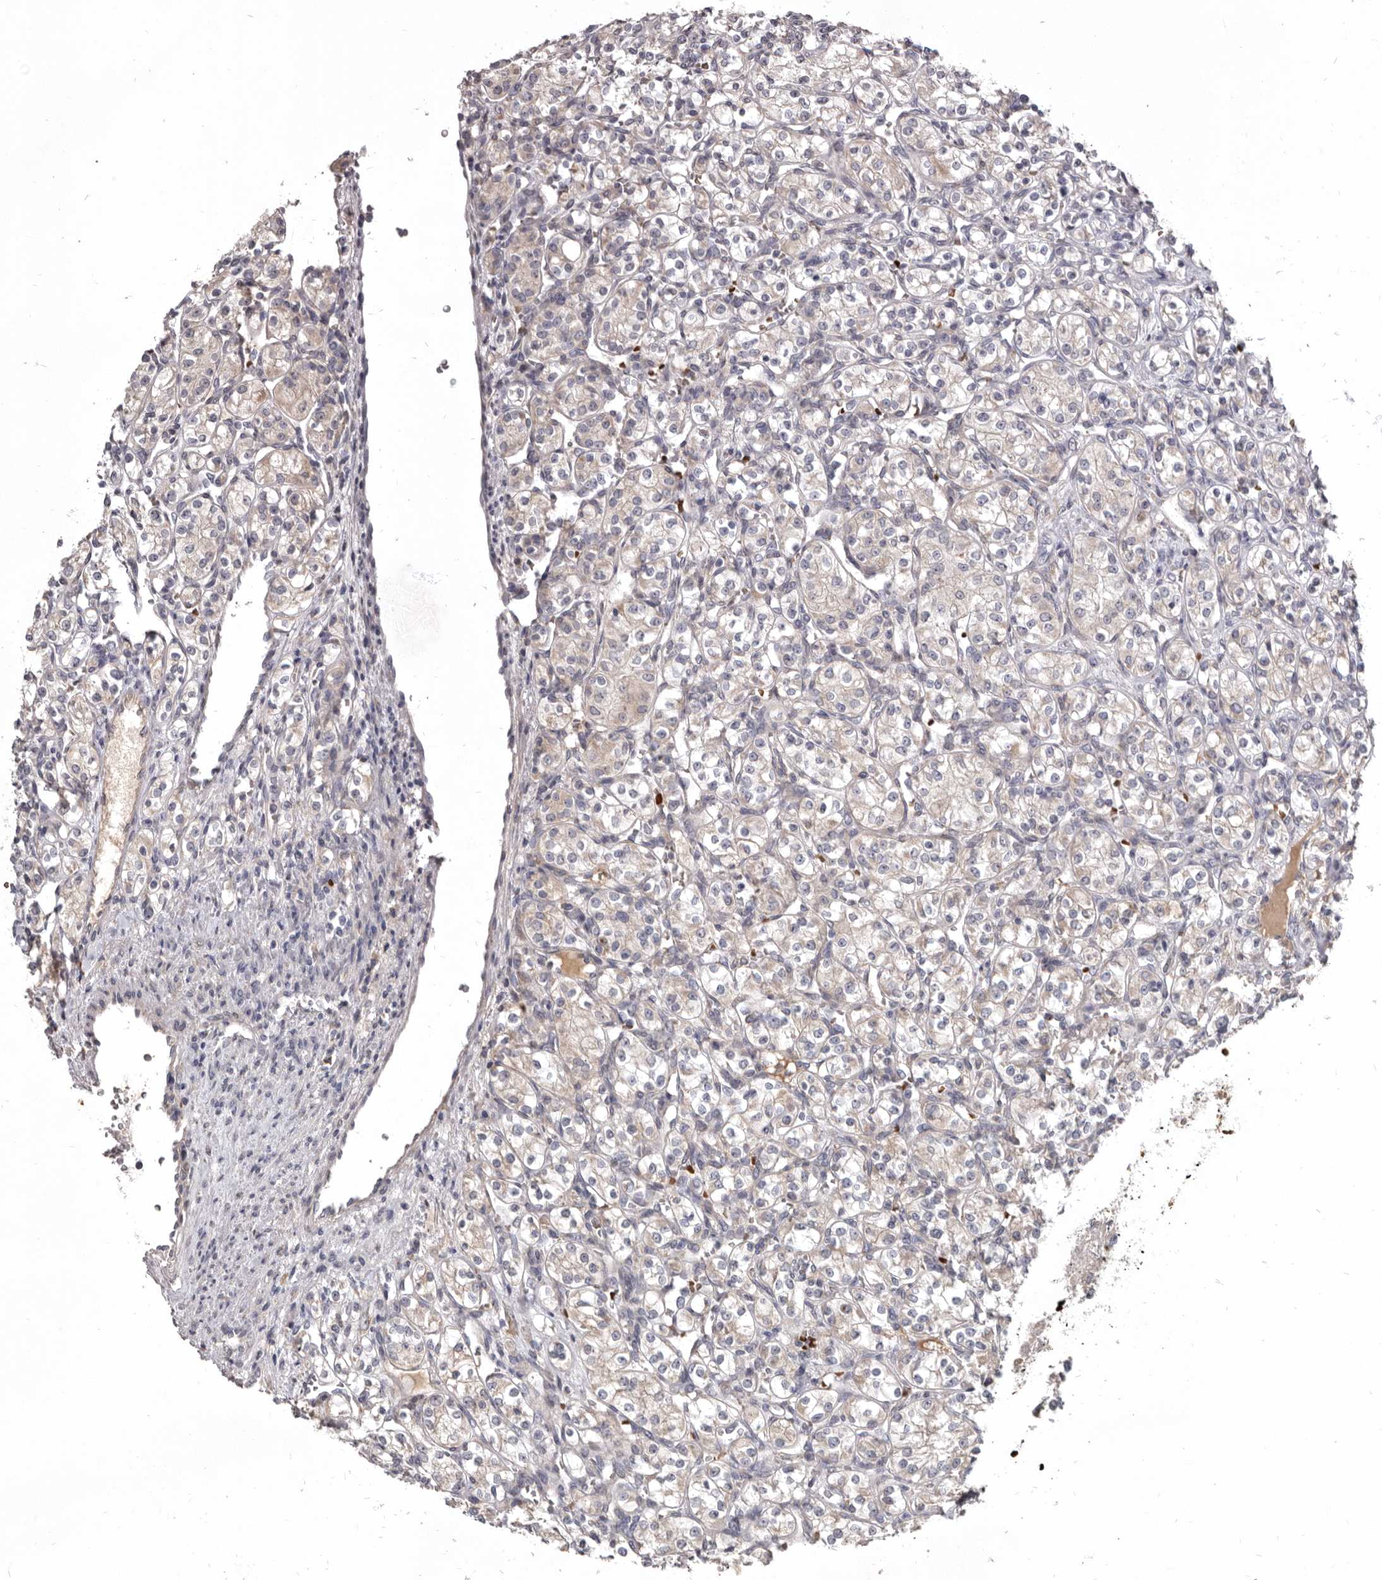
{"staining": {"intensity": "weak", "quantity": "<25%", "location": "cytoplasmic/membranous"}, "tissue": "renal cancer", "cell_type": "Tumor cells", "image_type": "cancer", "snomed": [{"axis": "morphology", "description": "Adenocarcinoma, NOS"}, {"axis": "topography", "description": "Kidney"}], "caption": "Immunohistochemistry photomicrograph of neoplastic tissue: human adenocarcinoma (renal) stained with DAB (3,3'-diaminobenzidine) demonstrates no significant protein positivity in tumor cells.", "gene": "NENF", "patient": {"sex": "male", "age": 77}}